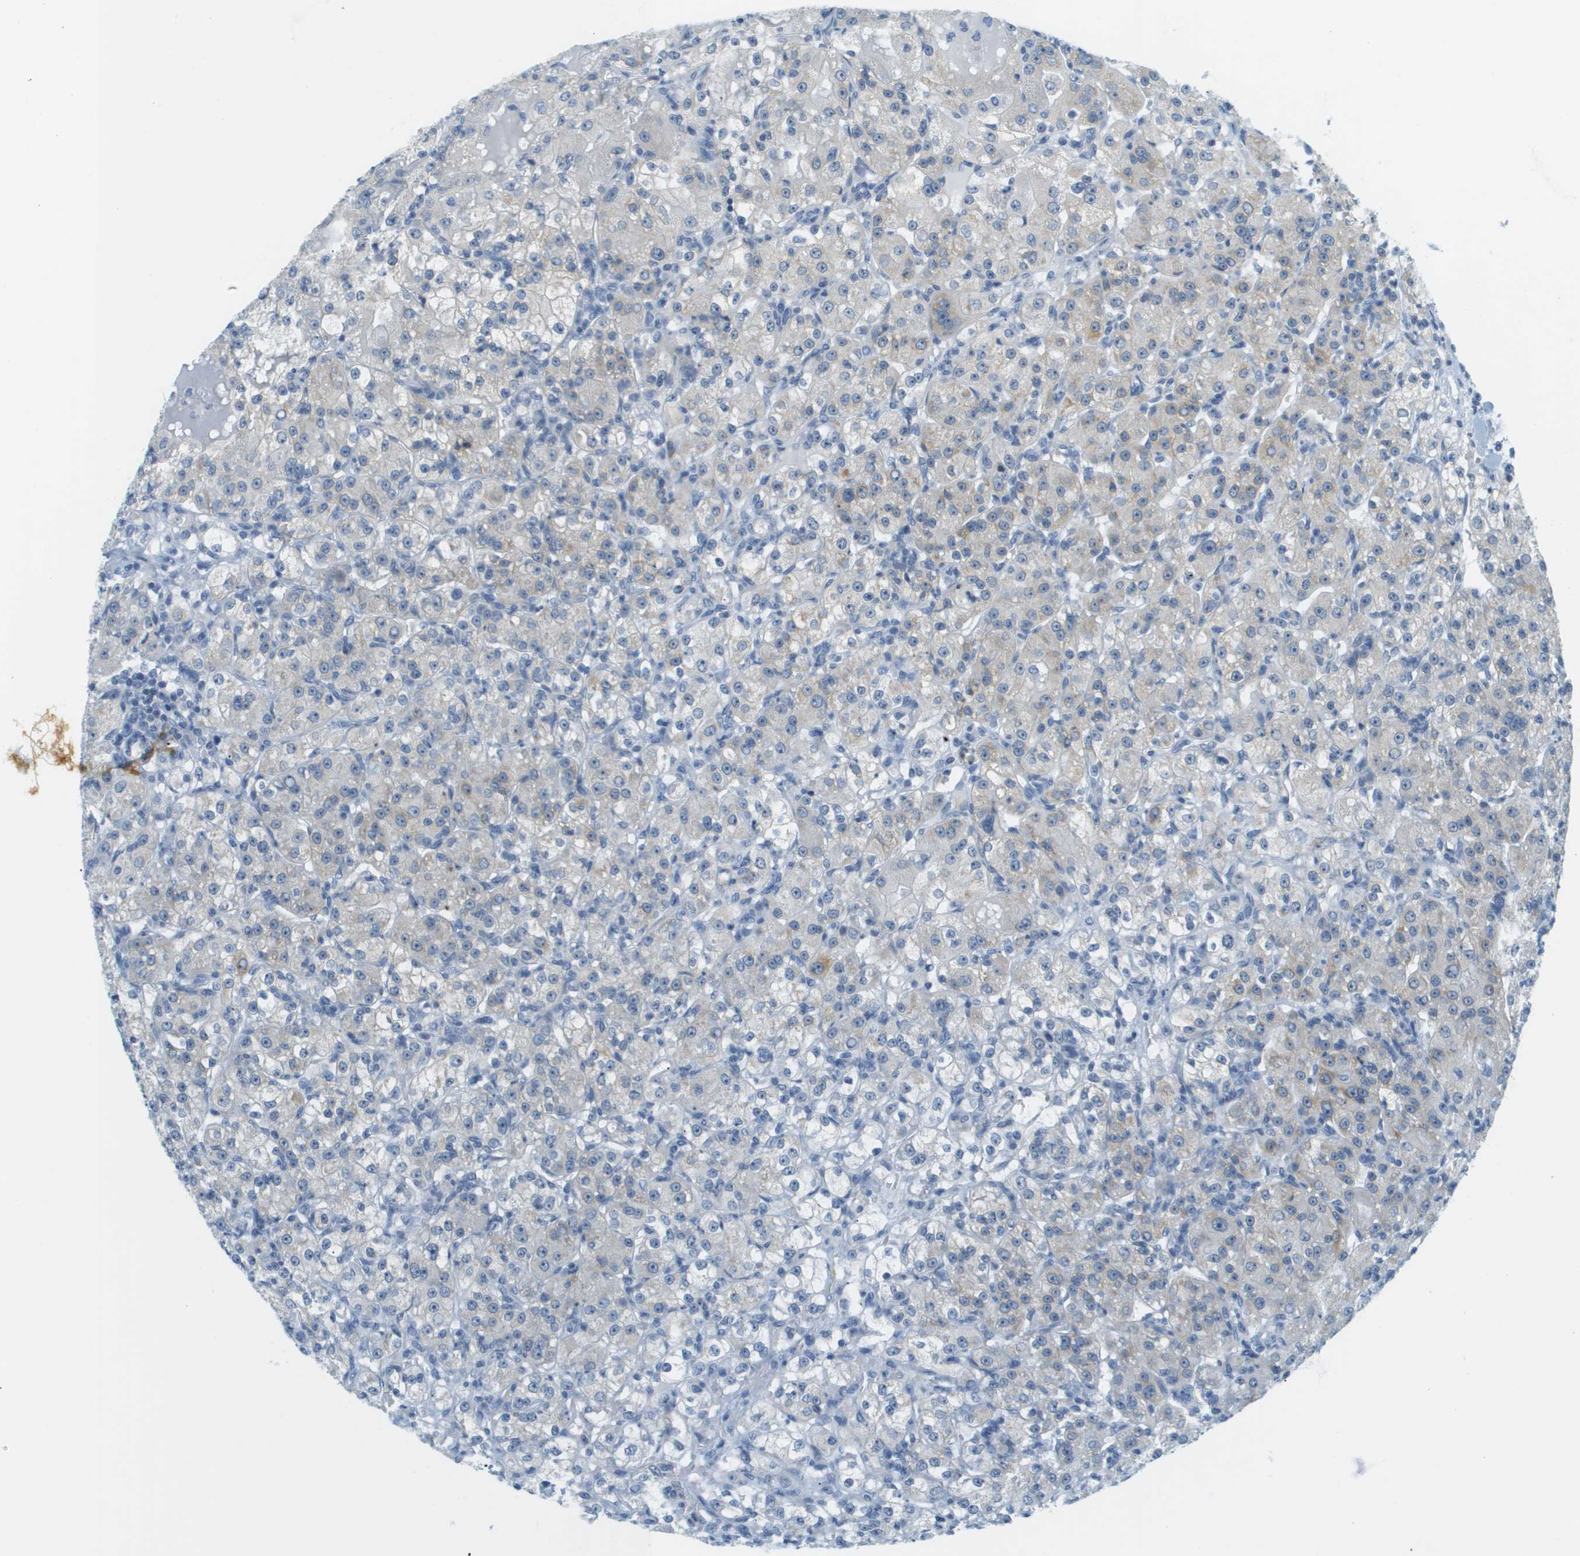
{"staining": {"intensity": "weak", "quantity": "<25%", "location": "cytoplasmic/membranous"}, "tissue": "renal cancer", "cell_type": "Tumor cells", "image_type": "cancer", "snomed": [{"axis": "morphology", "description": "Normal tissue, NOS"}, {"axis": "morphology", "description": "Adenocarcinoma, NOS"}, {"axis": "topography", "description": "Kidney"}], "caption": "Immunohistochemical staining of renal cancer (adenocarcinoma) displays no significant expression in tumor cells.", "gene": "SMYD5", "patient": {"sex": "male", "age": 61}}